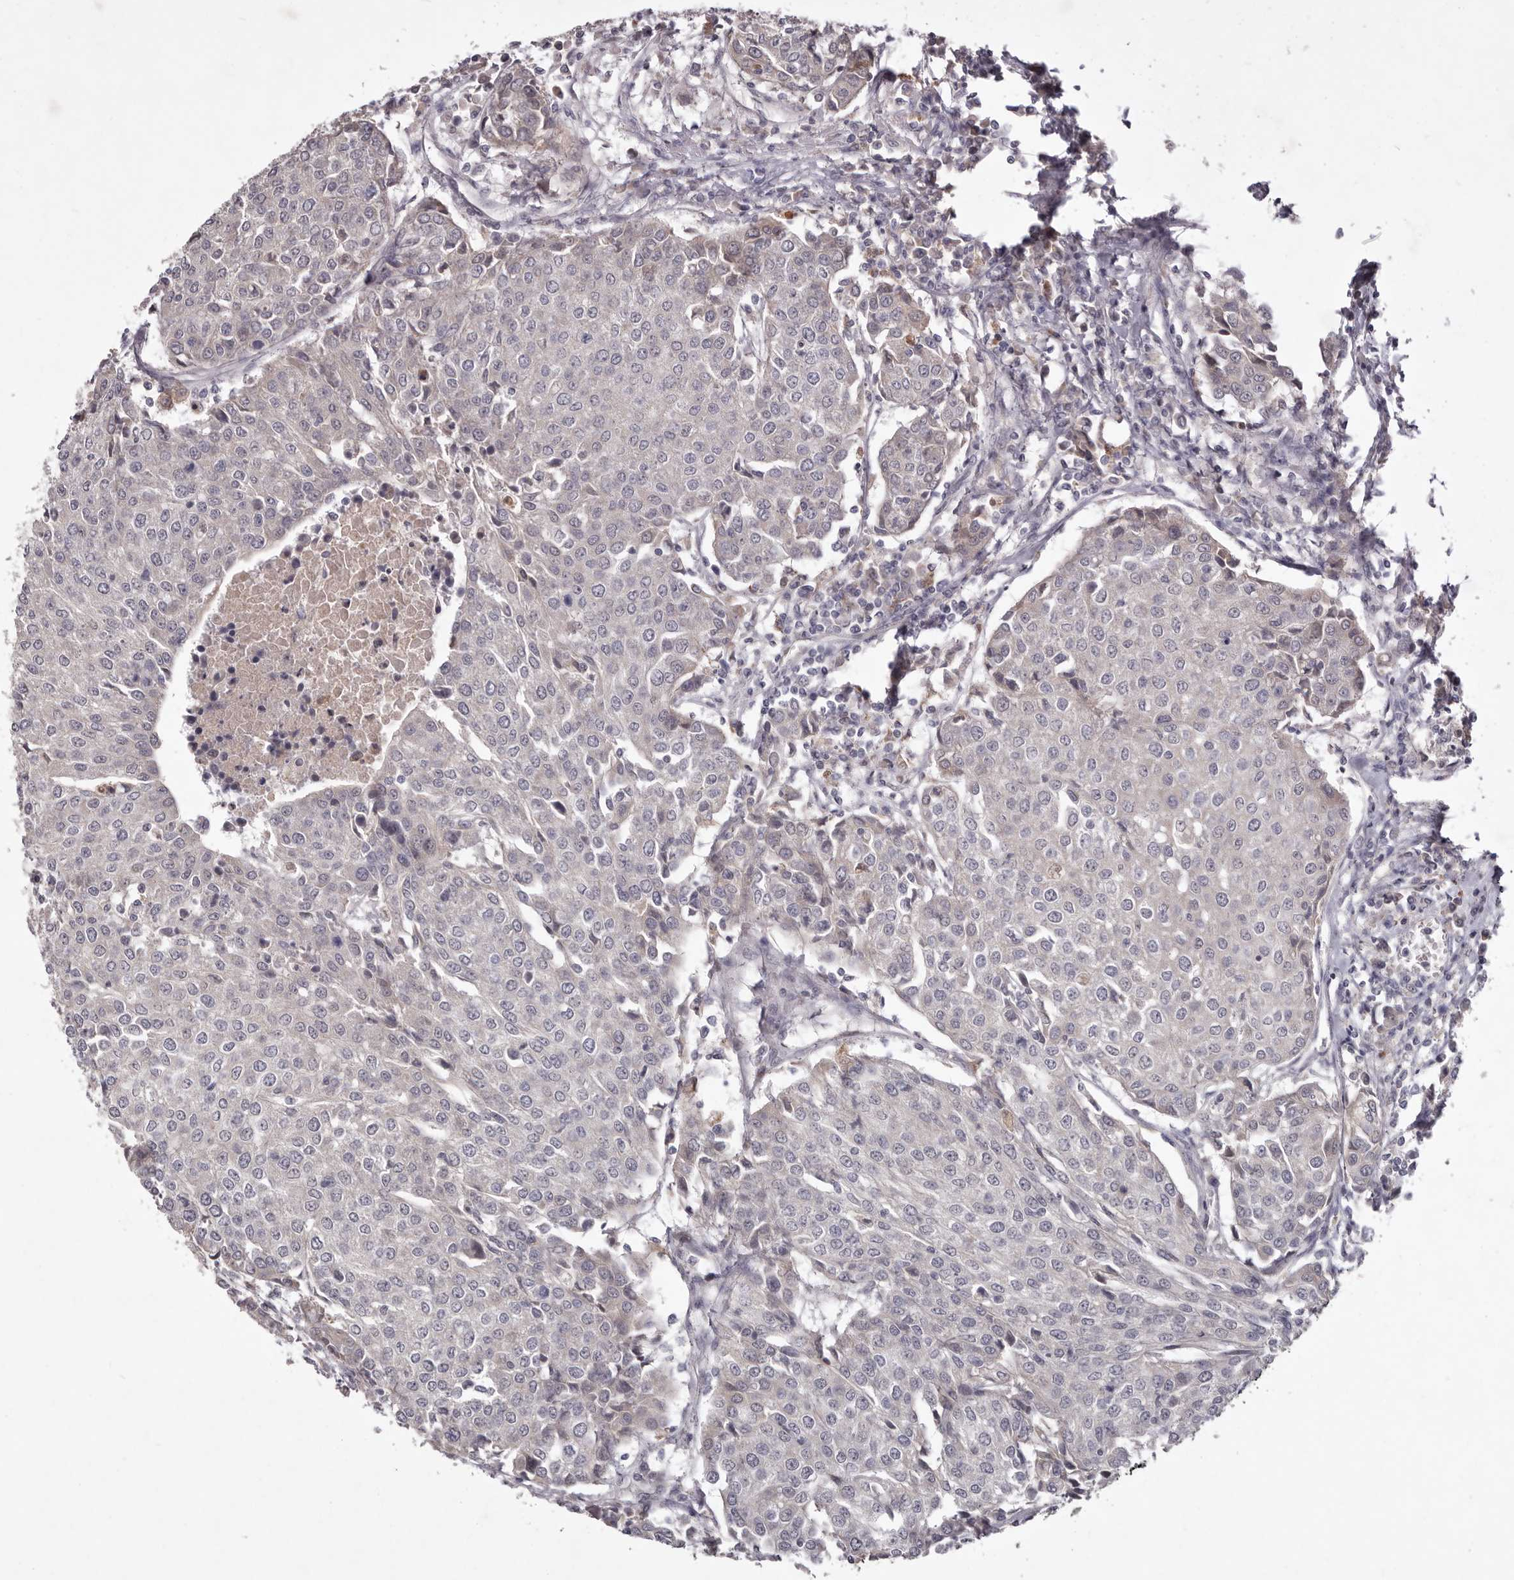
{"staining": {"intensity": "negative", "quantity": "none", "location": "none"}, "tissue": "urothelial cancer", "cell_type": "Tumor cells", "image_type": "cancer", "snomed": [{"axis": "morphology", "description": "Urothelial carcinoma, High grade"}, {"axis": "topography", "description": "Urinary bladder"}], "caption": "Urothelial carcinoma (high-grade) stained for a protein using immunohistochemistry demonstrates no expression tumor cells.", "gene": "GARNL3", "patient": {"sex": "female", "age": 85}}